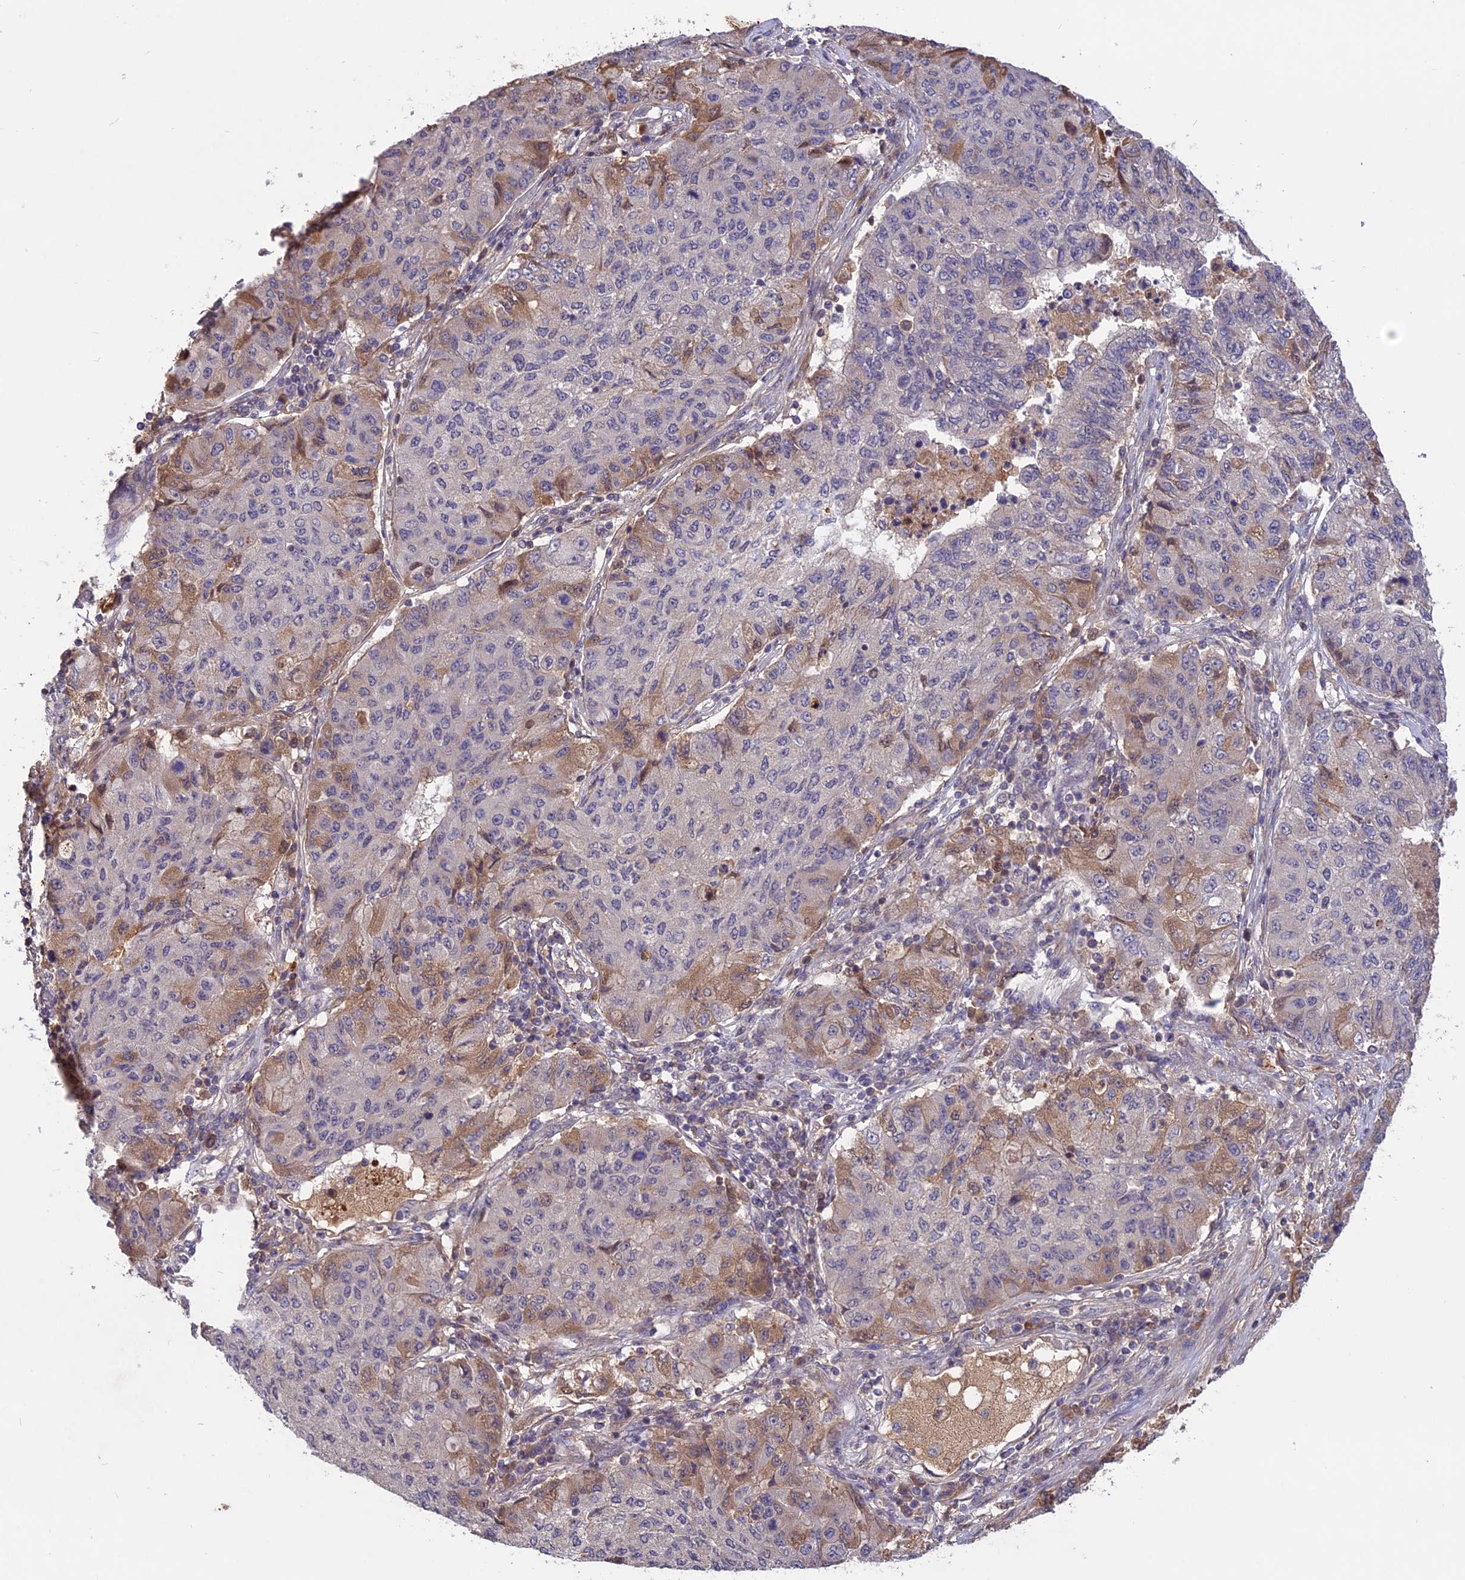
{"staining": {"intensity": "moderate", "quantity": "<25%", "location": "cytoplasmic/membranous"}, "tissue": "lung cancer", "cell_type": "Tumor cells", "image_type": "cancer", "snomed": [{"axis": "morphology", "description": "Squamous cell carcinoma, NOS"}, {"axis": "topography", "description": "Lung"}], "caption": "Protein staining exhibits moderate cytoplasmic/membranous positivity in about <25% of tumor cells in lung cancer (squamous cell carcinoma).", "gene": "ADO", "patient": {"sex": "male", "age": 74}}